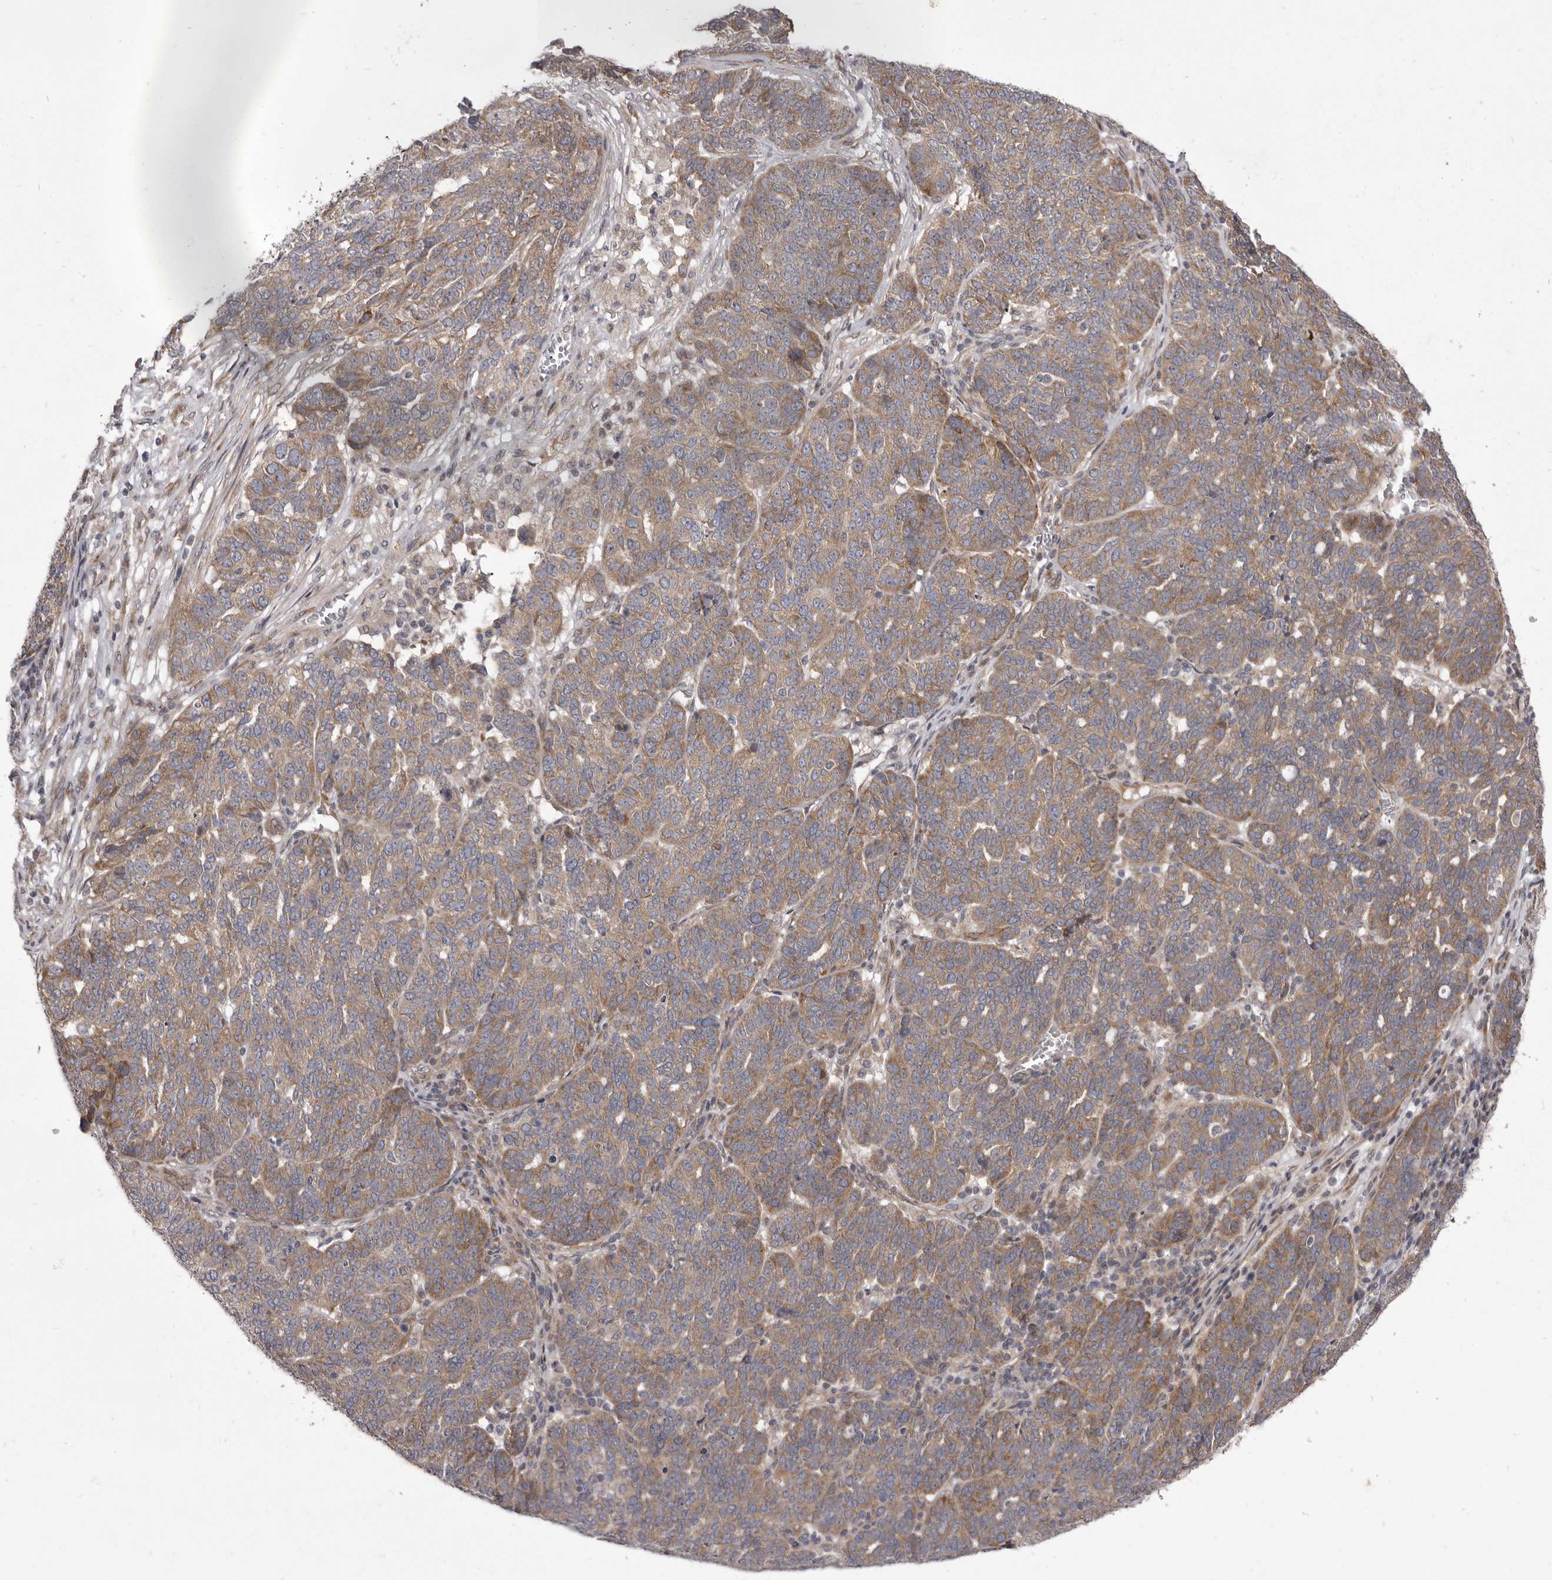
{"staining": {"intensity": "moderate", "quantity": ">75%", "location": "cytoplasmic/membranous"}, "tissue": "ovarian cancer", "cell_type": "Tumor cells", "image_type": "cancer", "snomed": [{"axis": "morphology", "description": "Cystadenocarcinoma, serous, NOS"}, {"axis": "topography", "description": "Ovary"}], "caption": "A histopathology image showing moderate cytoplasmic/membranous positivity in about >75% of tumor cells in ovarian serous cystadenocarcinoma, as visualized by brown immunohistochemical staining.", "gene": "TBC1D8B", "patient": {"sex": "female", "age": 59}}